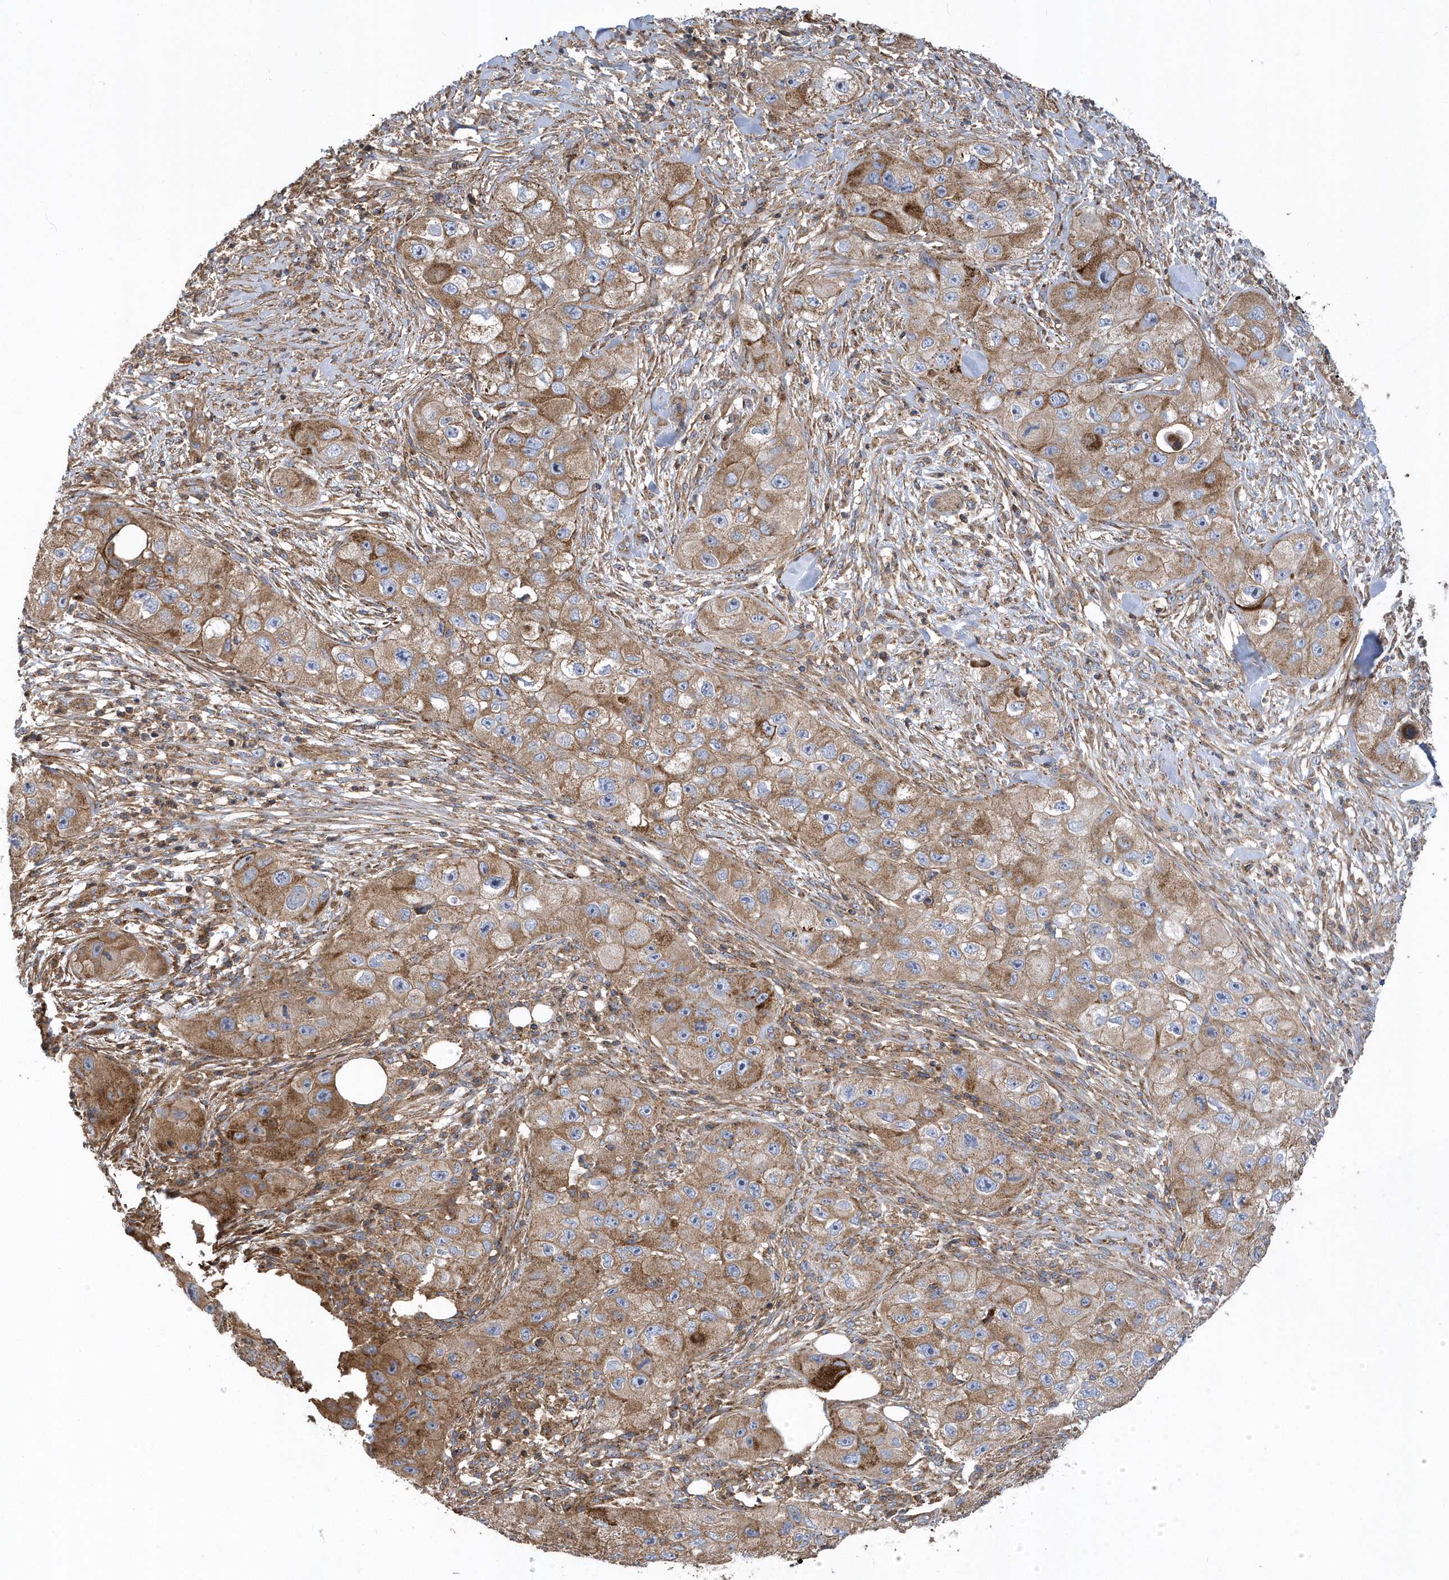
{"staining": {"intensity": "moderate", "quantity": ">75%", "location": "cytoplasmic/membranous"}, "tissue": "skin cancer", "cell_type": "Tumor cells", "image_type": "cancer", "snomed": [{"axis": "morphology", "description": "Squamous cell carcinoma, NOS"}, {"axis": "topography", "description": "Skin"}, {"axis": "topography", "description": "Subcutis"}], "caption": "Skin cancer stained with DAB (3,3'-diaminobenzidine) immunohistochemistry exhibits medium levels of moderate cytoplasmic/membranous staining in approximately >75% of tumor cells. Immunohistochemistry stains the protein of interest in brown and the nuclei are stained blue.", "gene": "TRAIP", "patient": {"sex": "male", "age": 73}}